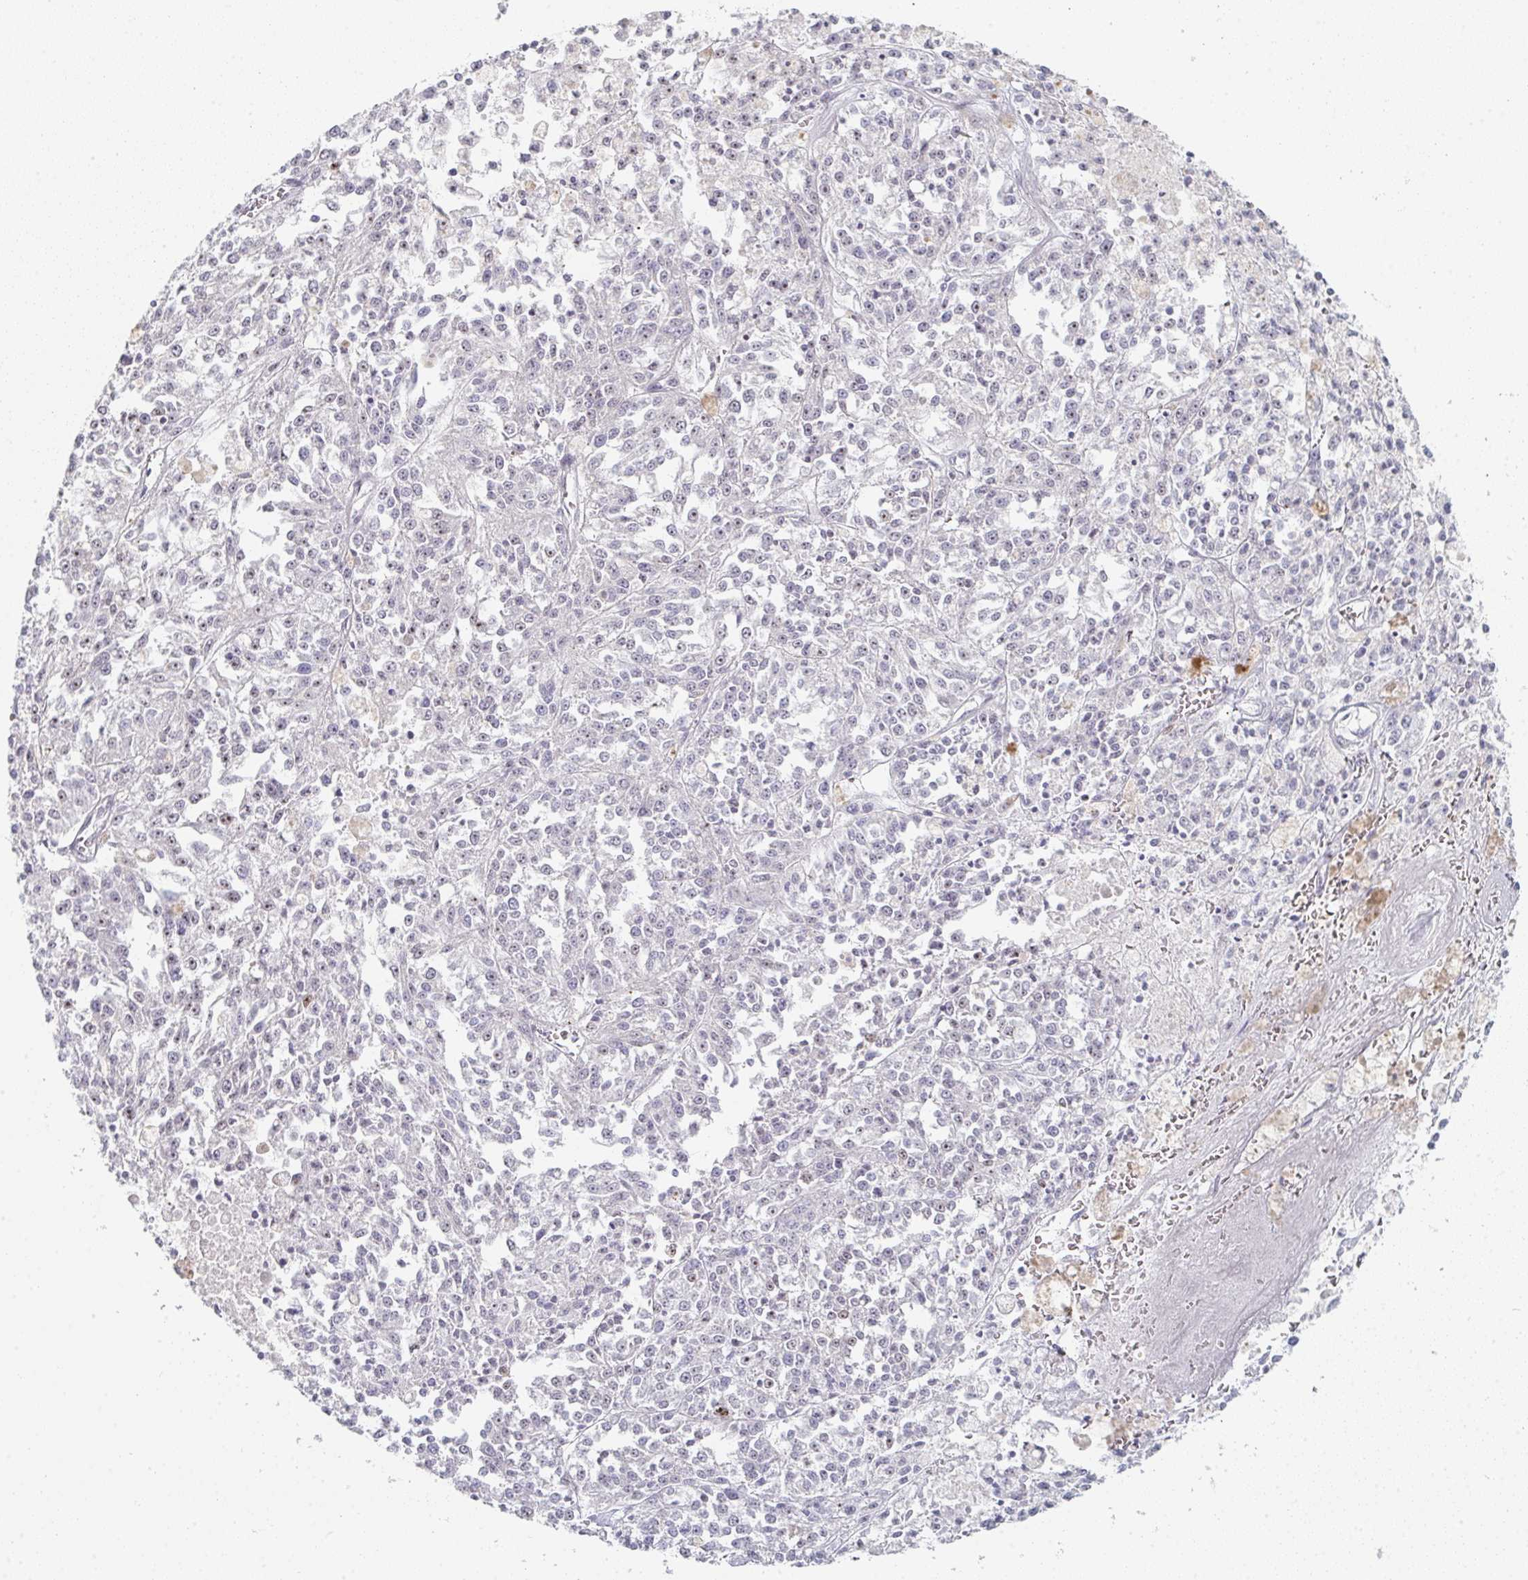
{"staining": {"intensity": "negative", "quantity": "none", "location": "none"}, "tissue": "melanoma", "cell_type": "Tumor cells", "image_type": "cancer", "snomed": [{"axis": "morphology", "description": "Malignant melanoma, NOS"}, {"axis": "topography", "description": "Skin"}], "caption": "Immunohistochemical staining of melanoma displays no significant staining in tumor cells.", "gene": "POU2AF2", "patient": {"sex": "female", "age": 64}}